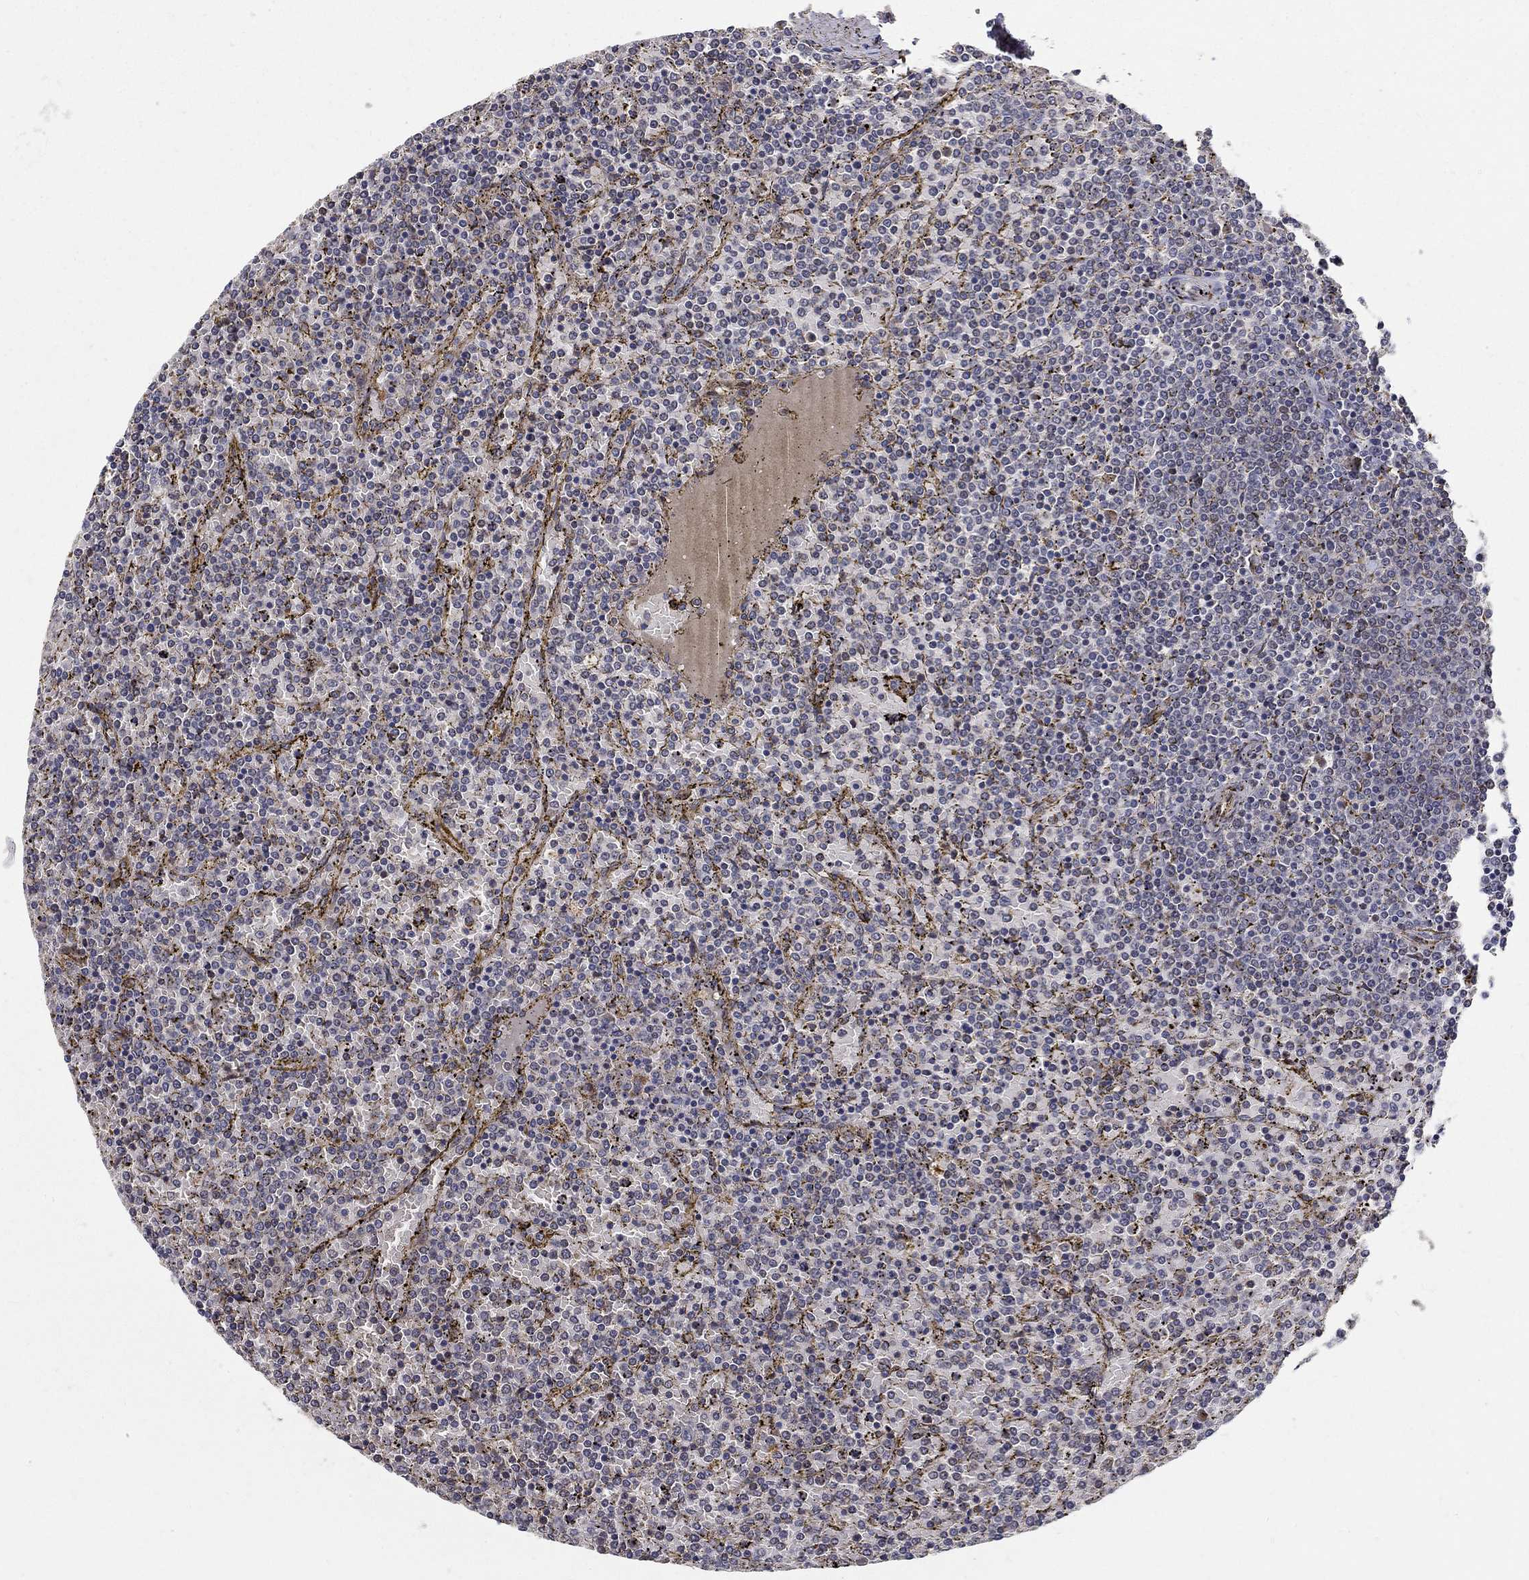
{"staining": {"intensity": "negative", "quantity": "none", "location": "none"}, "tissue": "lymphoma", "cell_type": "Tumor cells", "image_type": "cancer", "snomed": [{"axis": "morphology", "description": "Malignant lymphoma, non-Hodgkin's type, Low grade"}, {"axis": "topography", "description": "Spleen"}], "caption": "This is an IHC image of malignant lymphoma, non-Hodgkin's type (low-grade). There is no staining in tumor cells.", "gene": "ZNF594", "patient": {"sex": "female", "age": 77}}